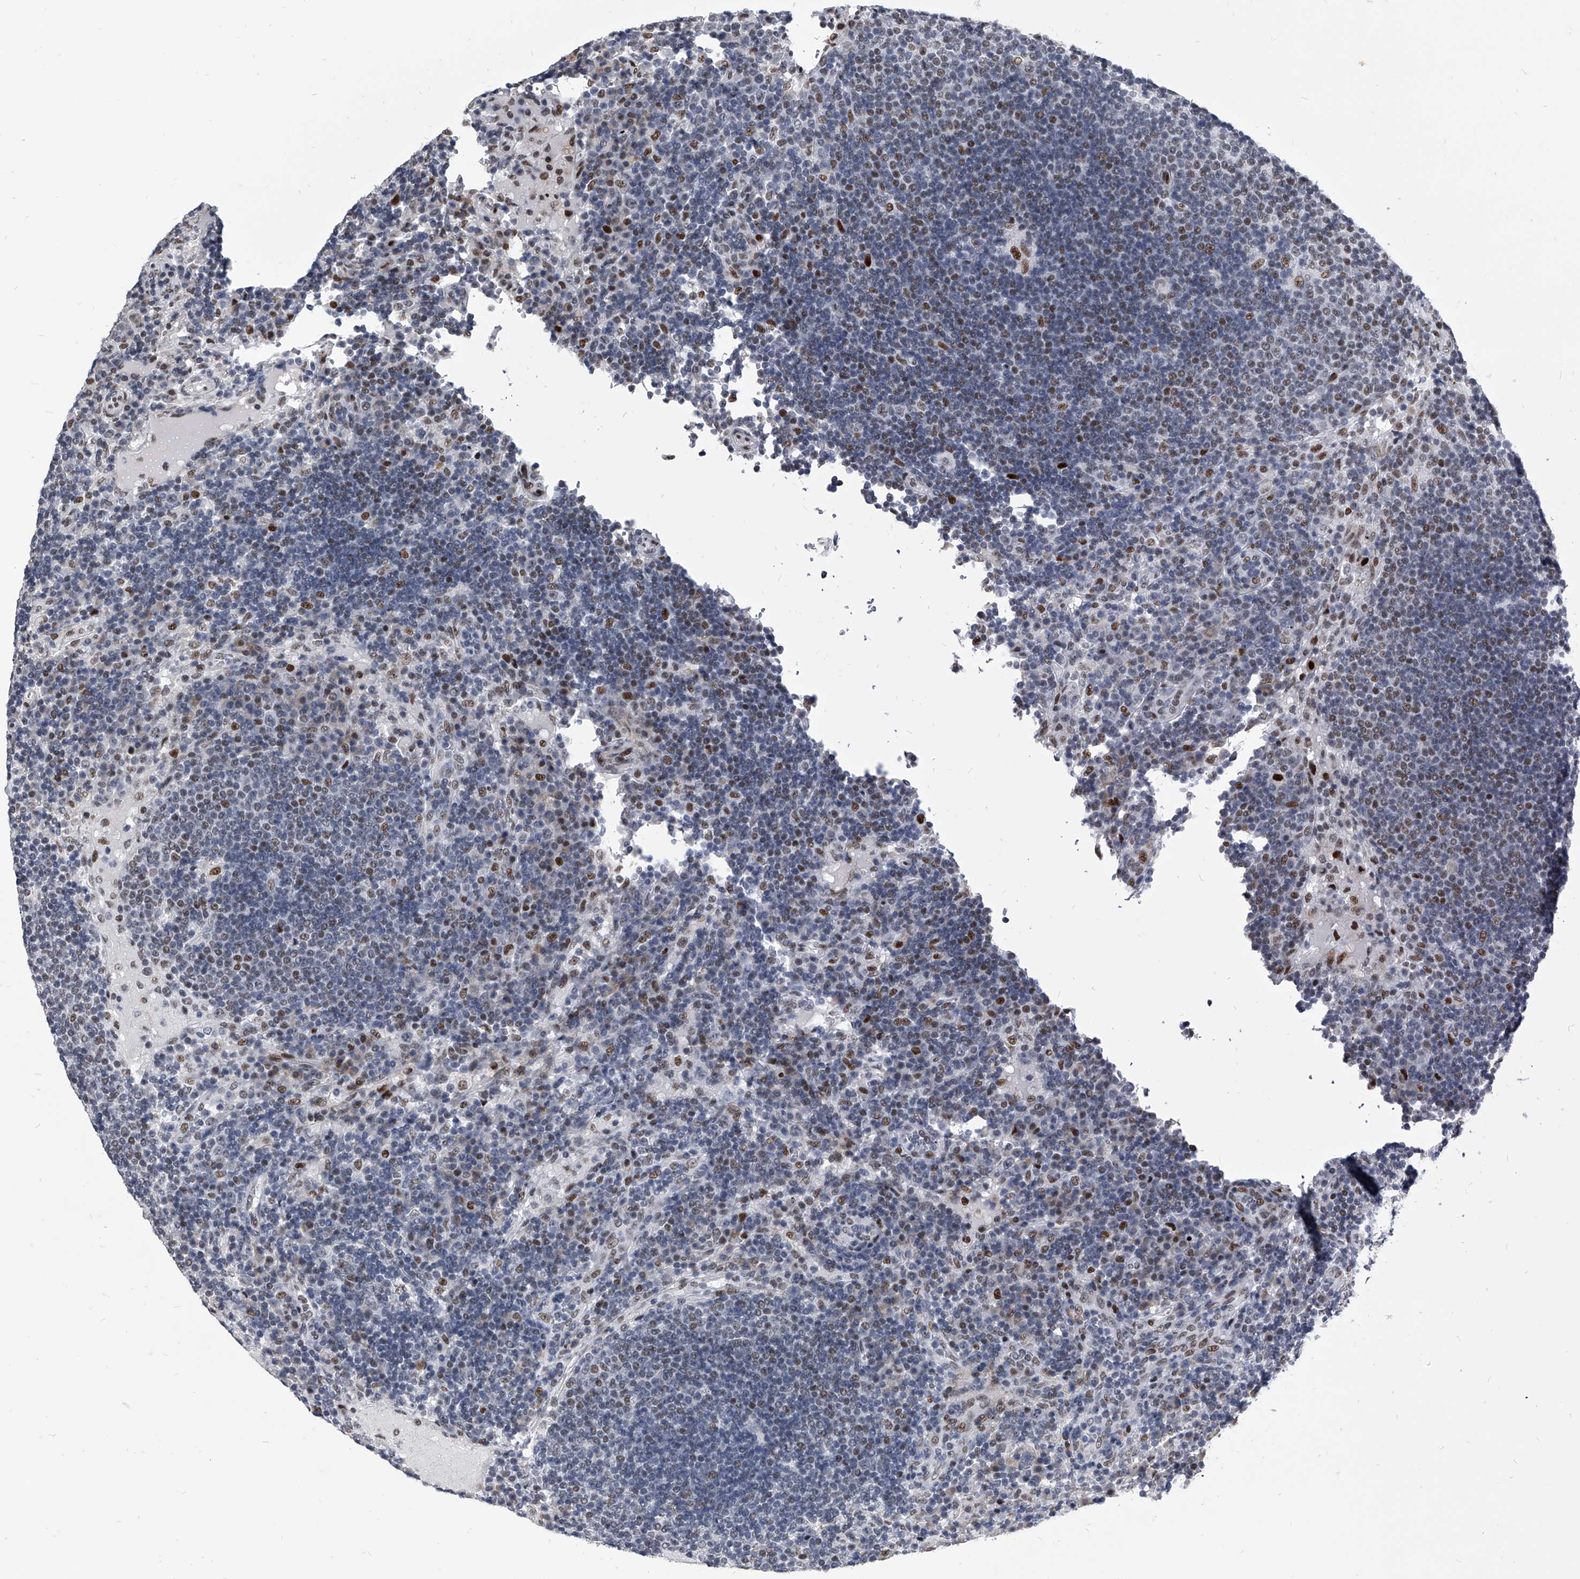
{"staining": {"intensity": "moderate", "quantity": "<25%", "location": "nuclear"}, "tissue": "lymph node", "cell_type": "Germinal center cells", "image_type": "normal", "snomed": [{"axis": "morphology", "description": "Normal tissue, NOS"}, {"axis": "topography", "description": "Lymph node"}], "caption": "Human lymph node stained with a brown dye exhibits moderate nuclear positive staining in approximately <25% of germinal center cells.", "gene": "CMTR1", "patient": {"sex": "female", "age": 53}}